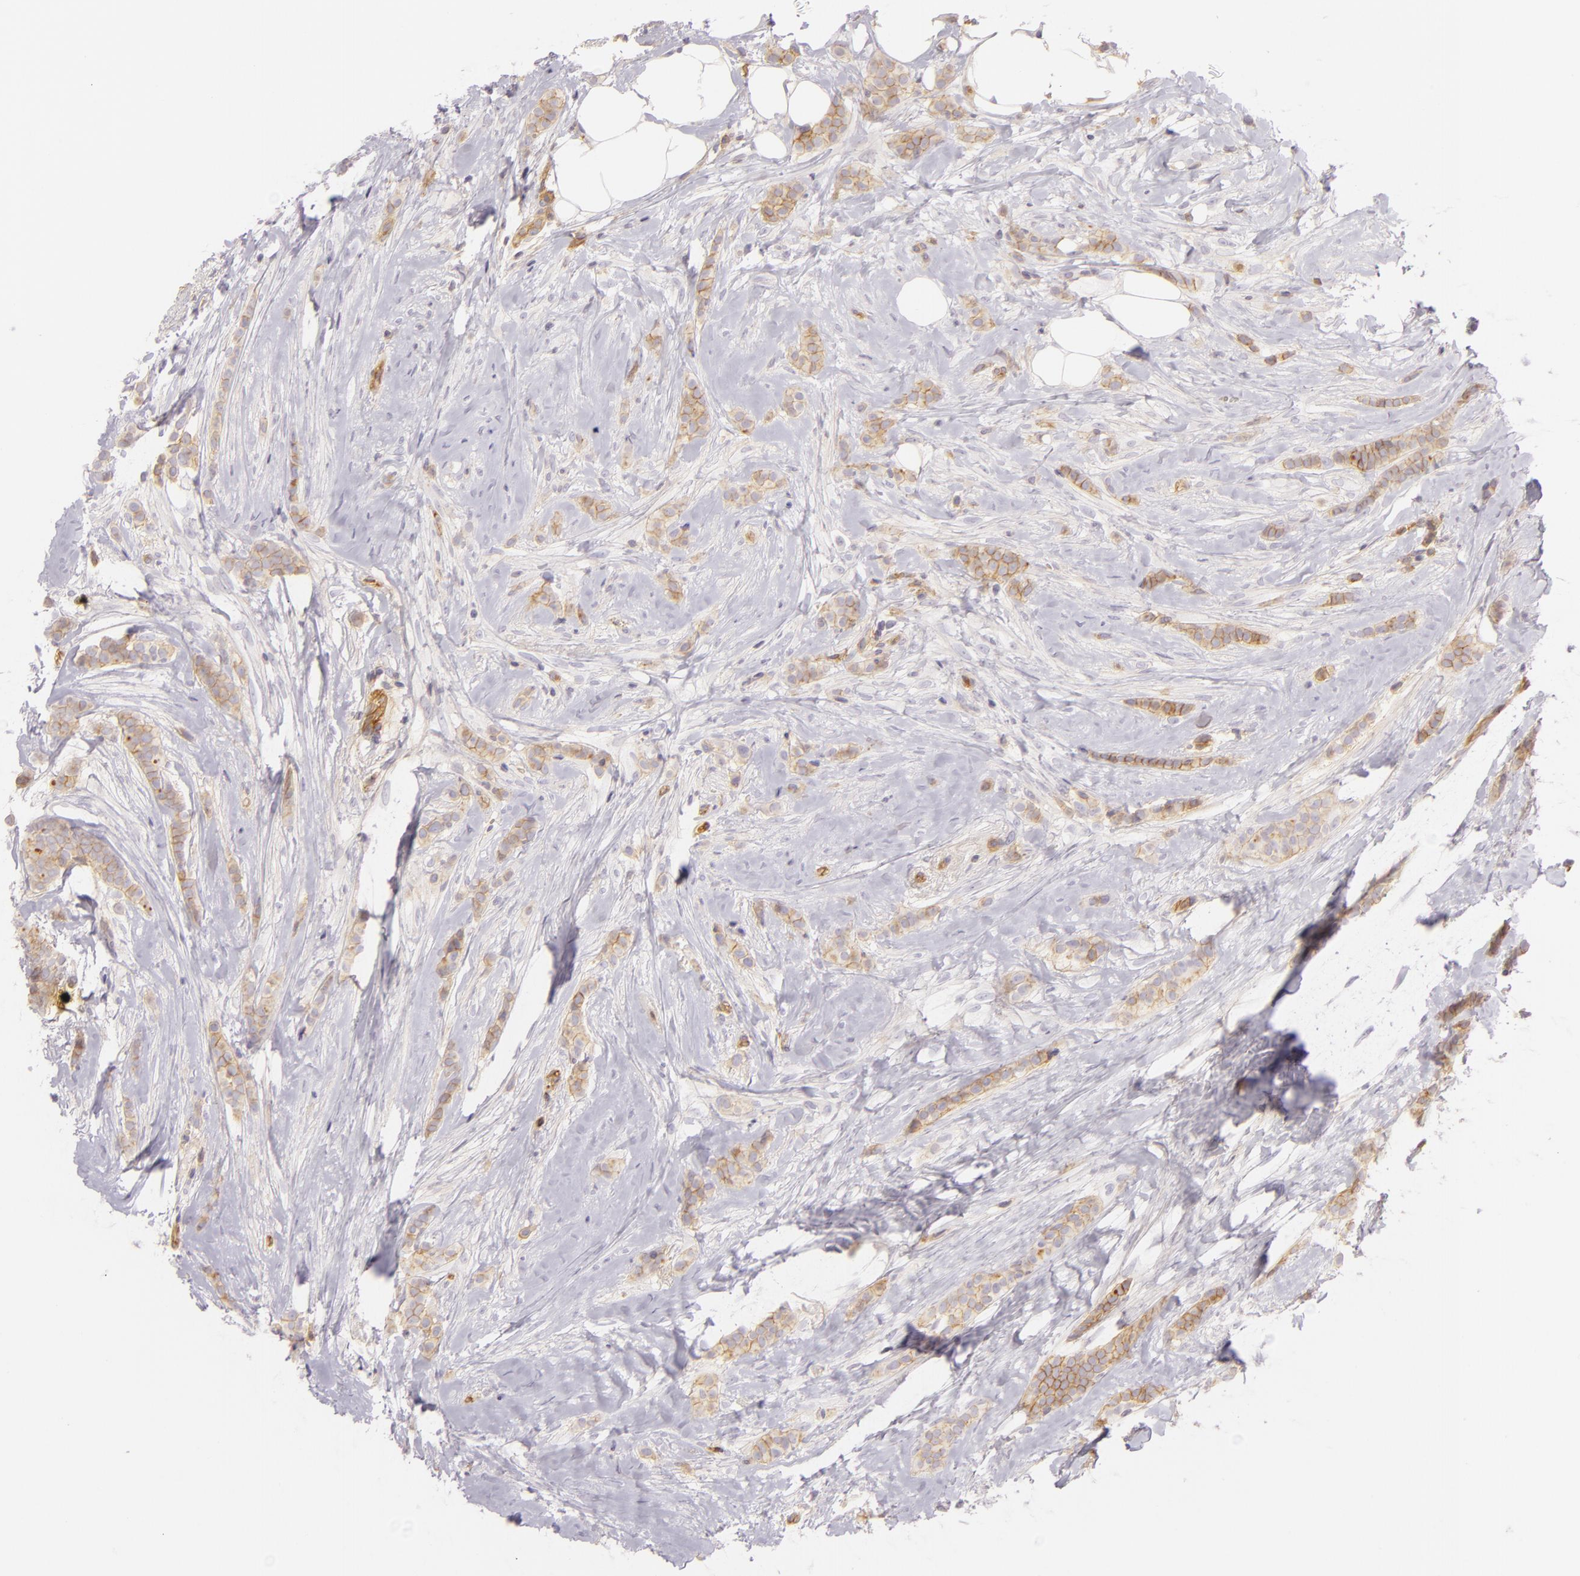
{"staining": {"intensity": "weak", "quantity": ">75%", "location": "cytoplasmic/membranous"}, "tissue": "breast cancer", "cell_type": "Tumor cells", "image_type": "cancer", "snomed": [{"axis": "morphology", "description": "Lobular carcinoma"}, {"axis": "topography", "description": "Breast"}], "caption": "Immunohistochemistry of human breast lobular carcinoma reveals low levels of weak cytoplasmic/membranous staining in about >75% of tumor cells.", "gene": "CD59", "patient": {"sex": "female", "age": 56}}